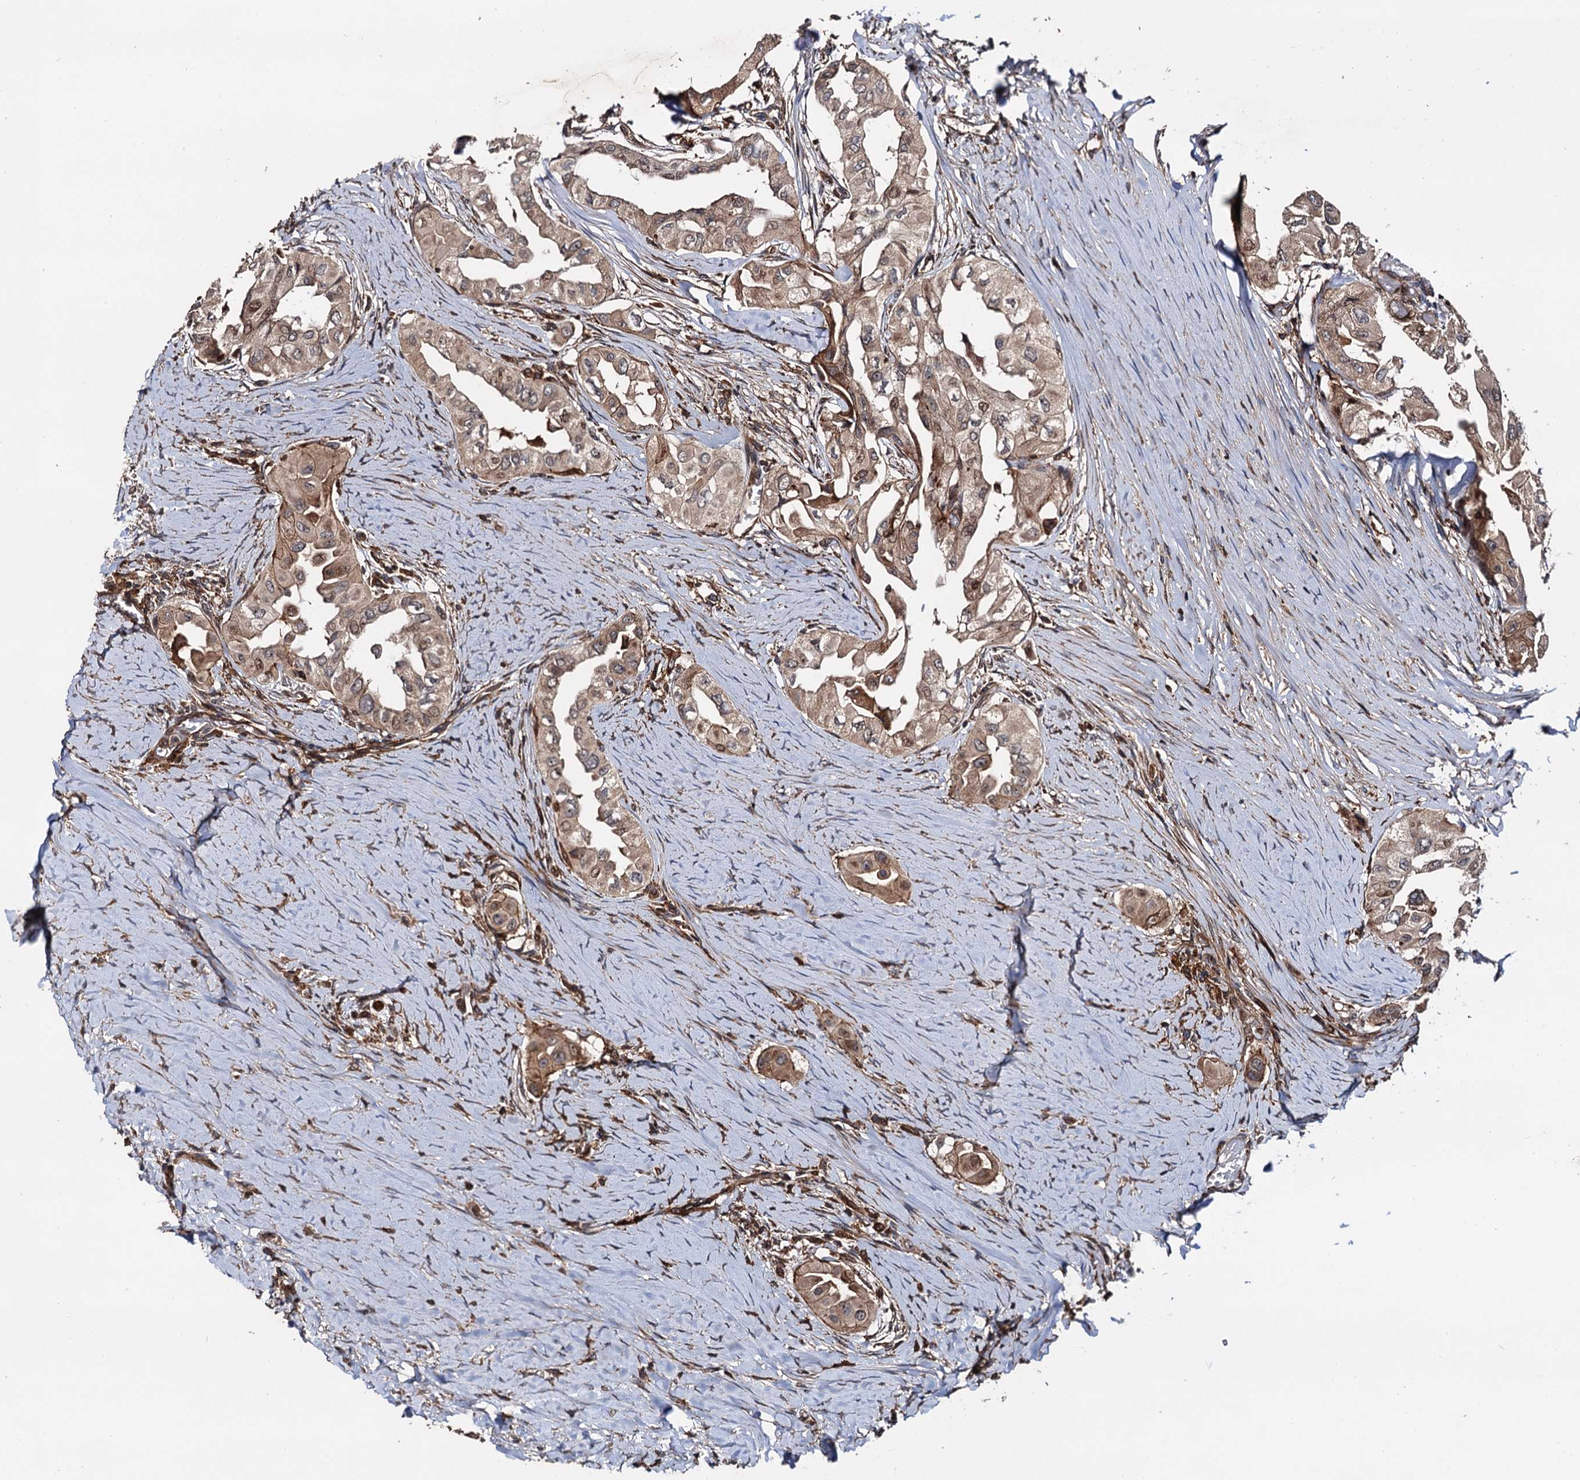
{"staining": {"intensity": "weak", "quantity": ">75%", "location": "cytoplasmic/membranous"}, "tissue": "thyroid cancer", "cell_type": "Tumor cells", "image_type": "cancer", "snomed": [{"axis": "morphology", "description": "Papillary adenocarcinoma, NOS"}, {"axis": "topography", "description": "Thyroid gland"}], "caption": "IHC of thyroid cancer (papillary adenocarcinoma) demonstrates low levels of weak cytoplasmic/membranous positivity in approximately >75% of tumor cells.", "gene": "BORA", "patient": {"sex": "female", "age": 59}}